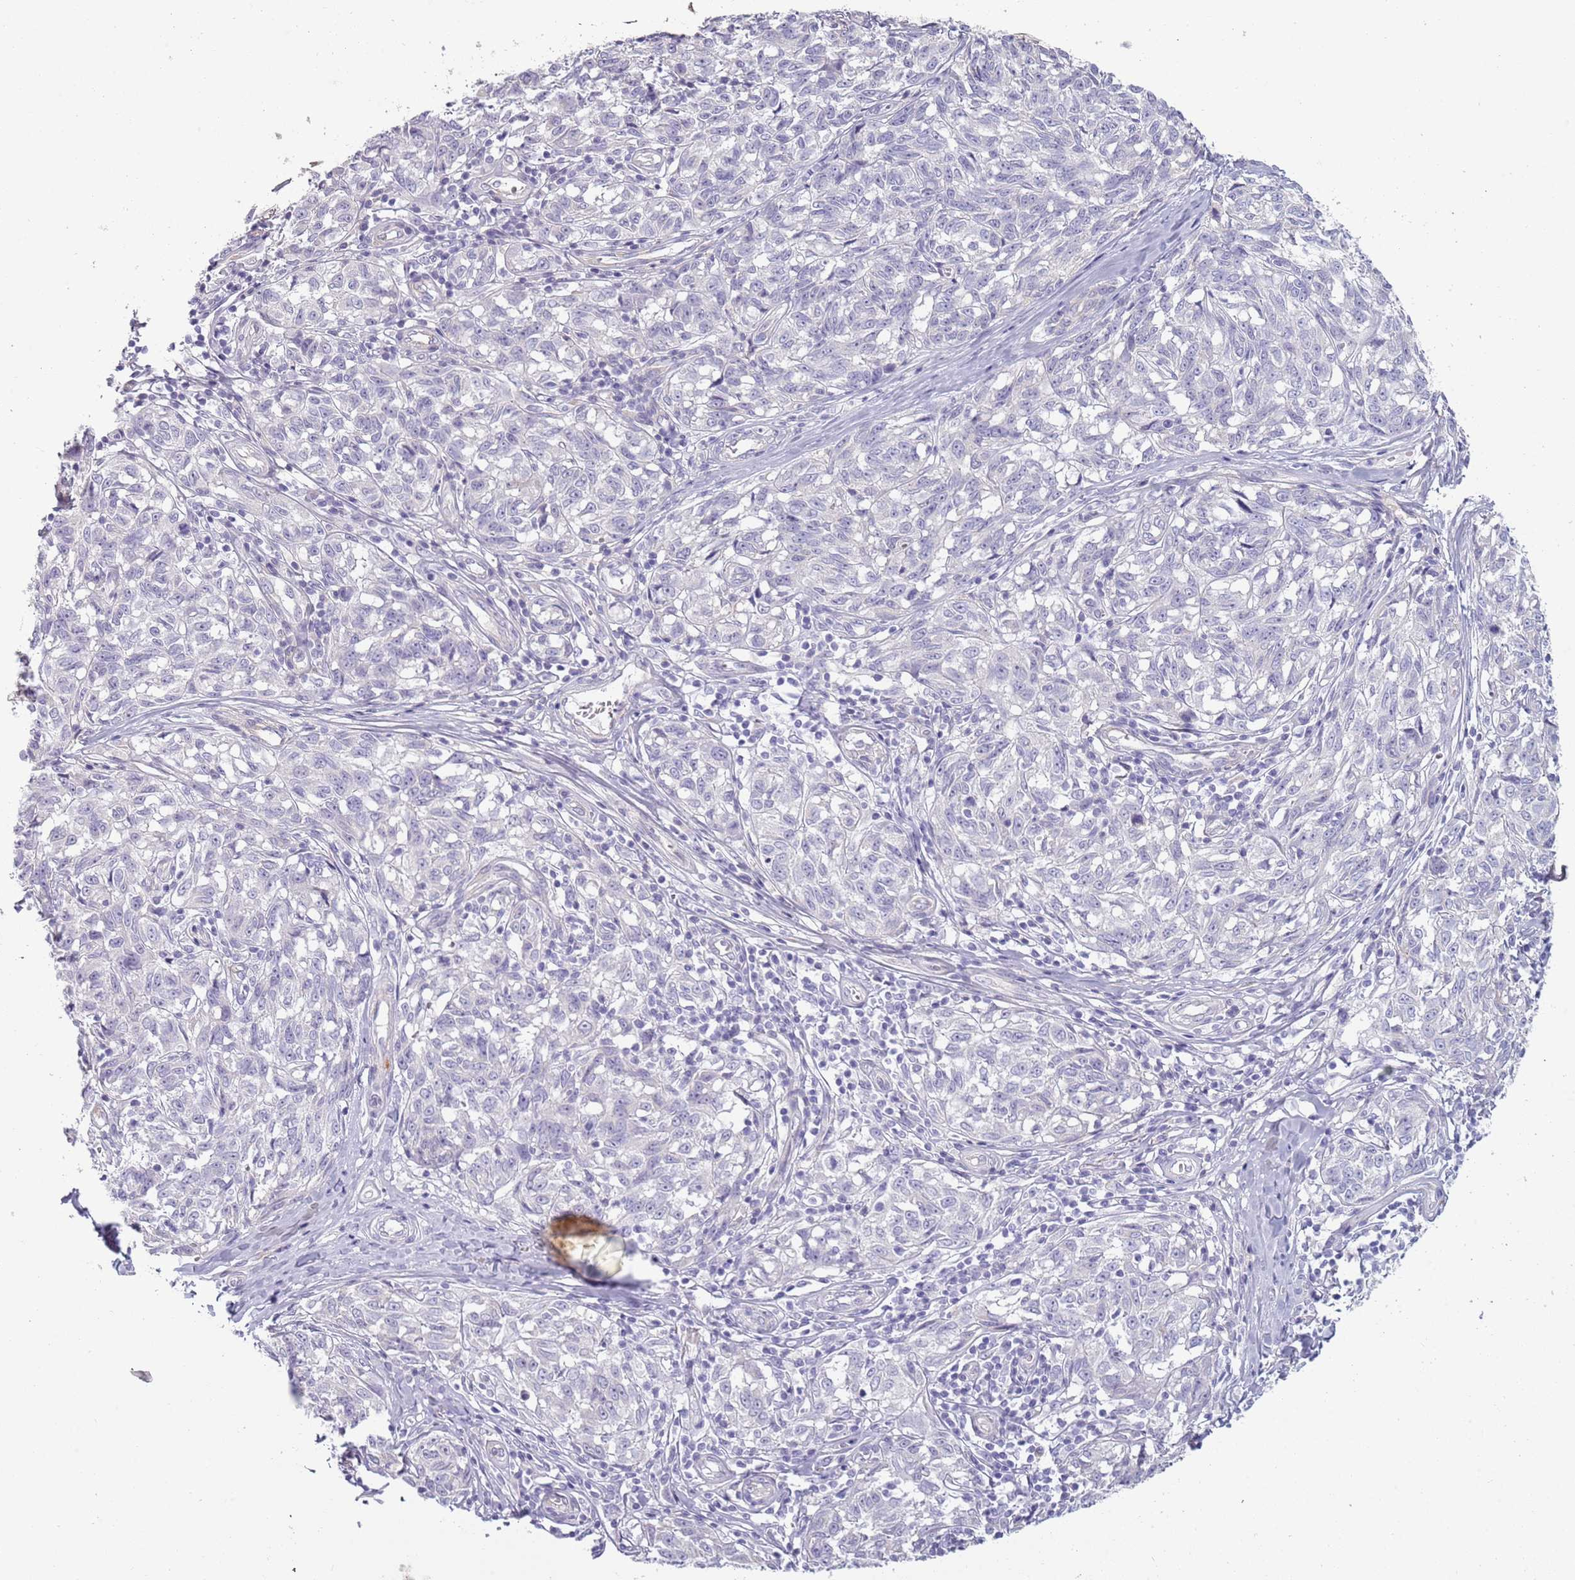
{"staining": {"intensity": "negative", "quantity": "none", "location": "none"}, "tissue": "melanoma", "cell_type": "Tumor cells", "image_type": "cancer", "snomed": [{"axis": "morphology", "description": "Normal tissue, NOS"}, {"axis": "morphology", "description": "Malignant melanoma, NOS"}, {"axis": "topography", "description": "Skin"}], "caption": "DAB immunohistochemical staining of malignant melanoma demonstrates no significant positivity in tumor cells.", "gene": "TNFRSF6B", "patient": {"sex": "female", "age": 64}}